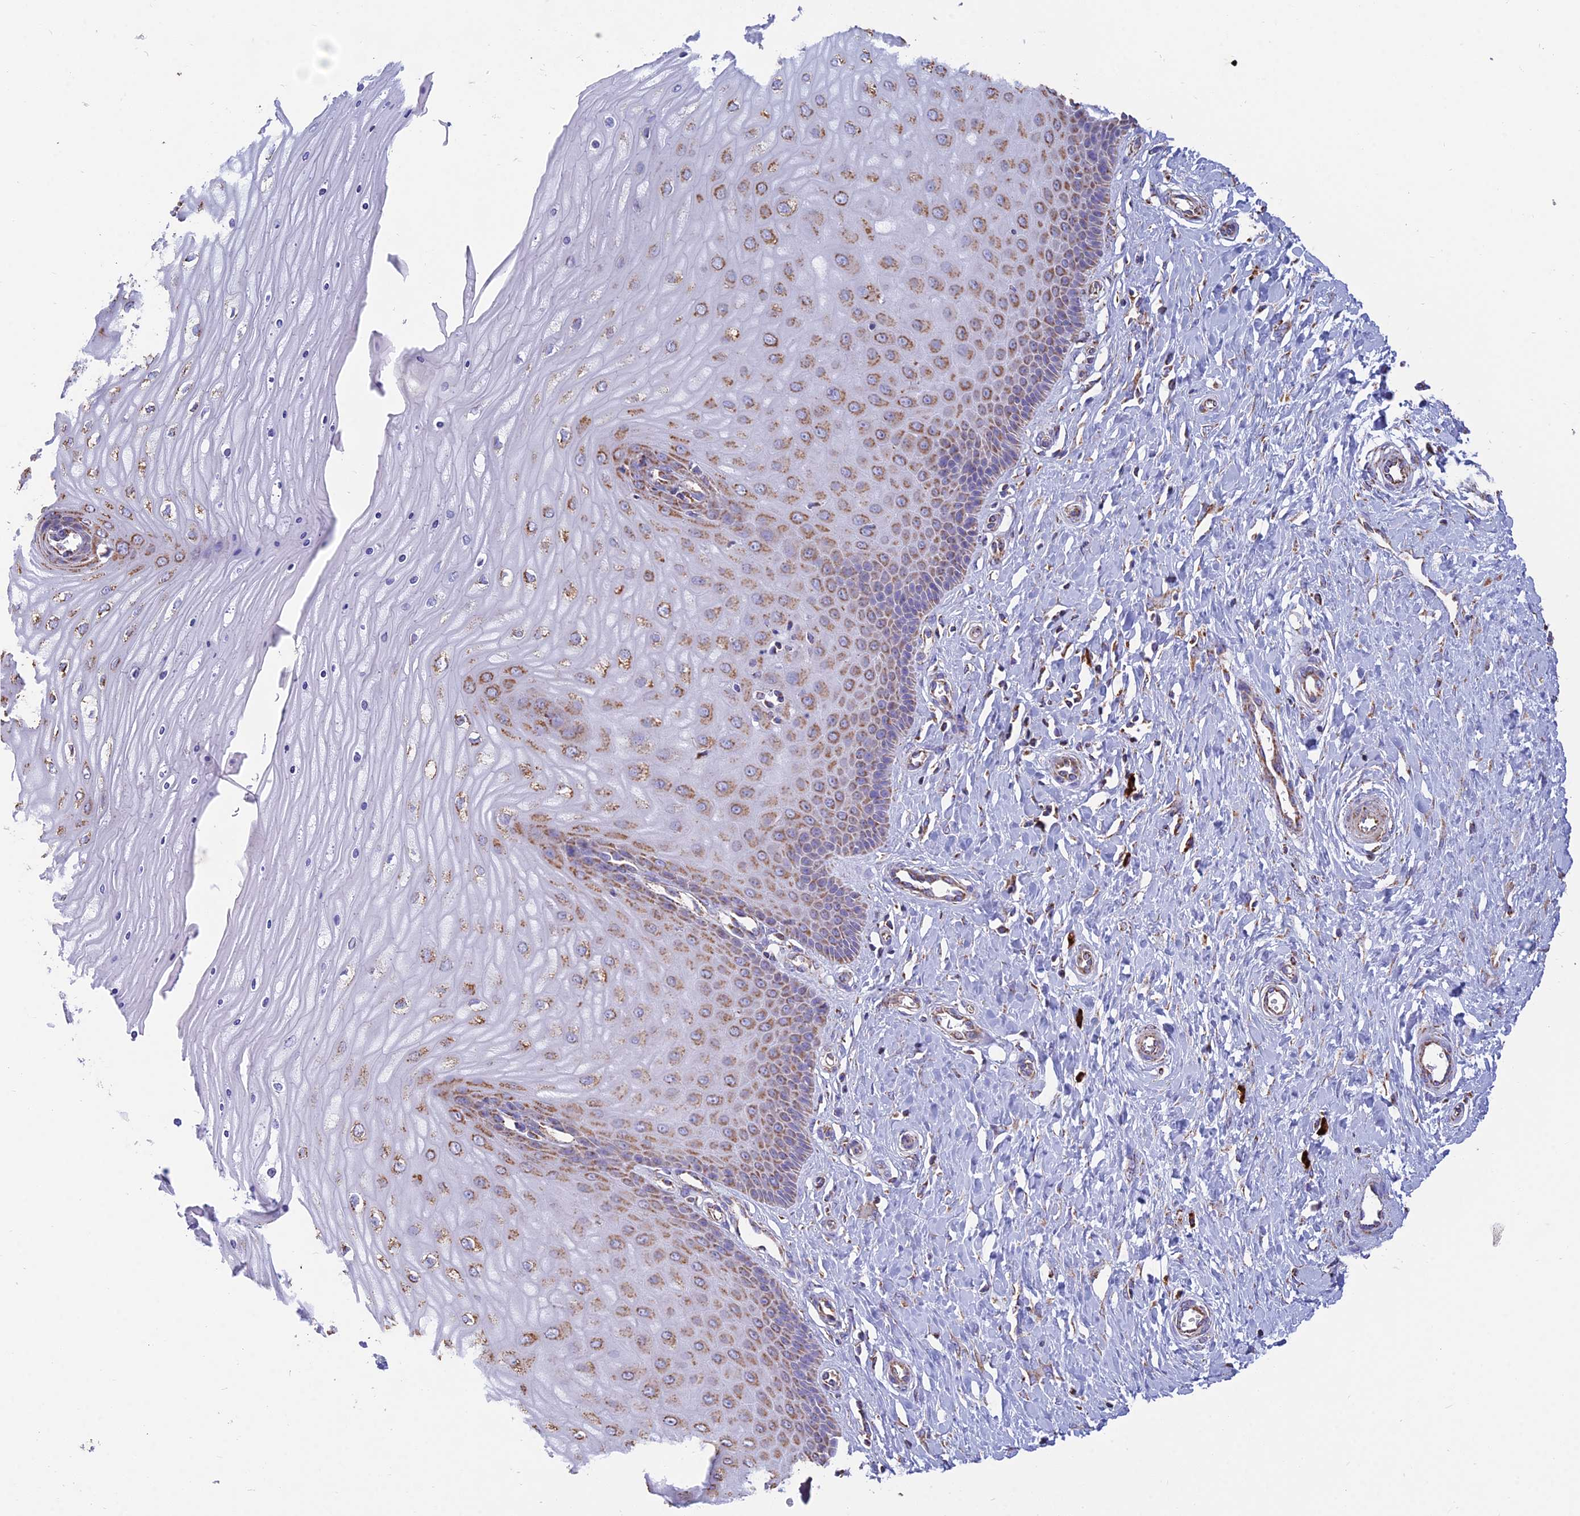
{"staining": {"intensity": "moderate", "quantity": ">75%", "location": "cytoplasmic/membranous"}, "tissue": "cervix", "cell_type": "Squamous epithelial cells", "image_type": "normal", "snomed": [{"axis": "morphology", "description": "Normal tissue, NOS"}, {"axis": "topography", "description": "Cervix"}], "caption": "Immunohistochemistry (IHC) (DAB (3,3'-diaminobenzidine)) staining of normal human cervix displays moderate cytoplasmic/membranous protein staining in about >75% of squamous epithelial cells. (DAB IHC, brown staining for protein, blue staining for nuclei).", "gene": "OR2W3", "patient": {"sex": "female", "age": 55}}